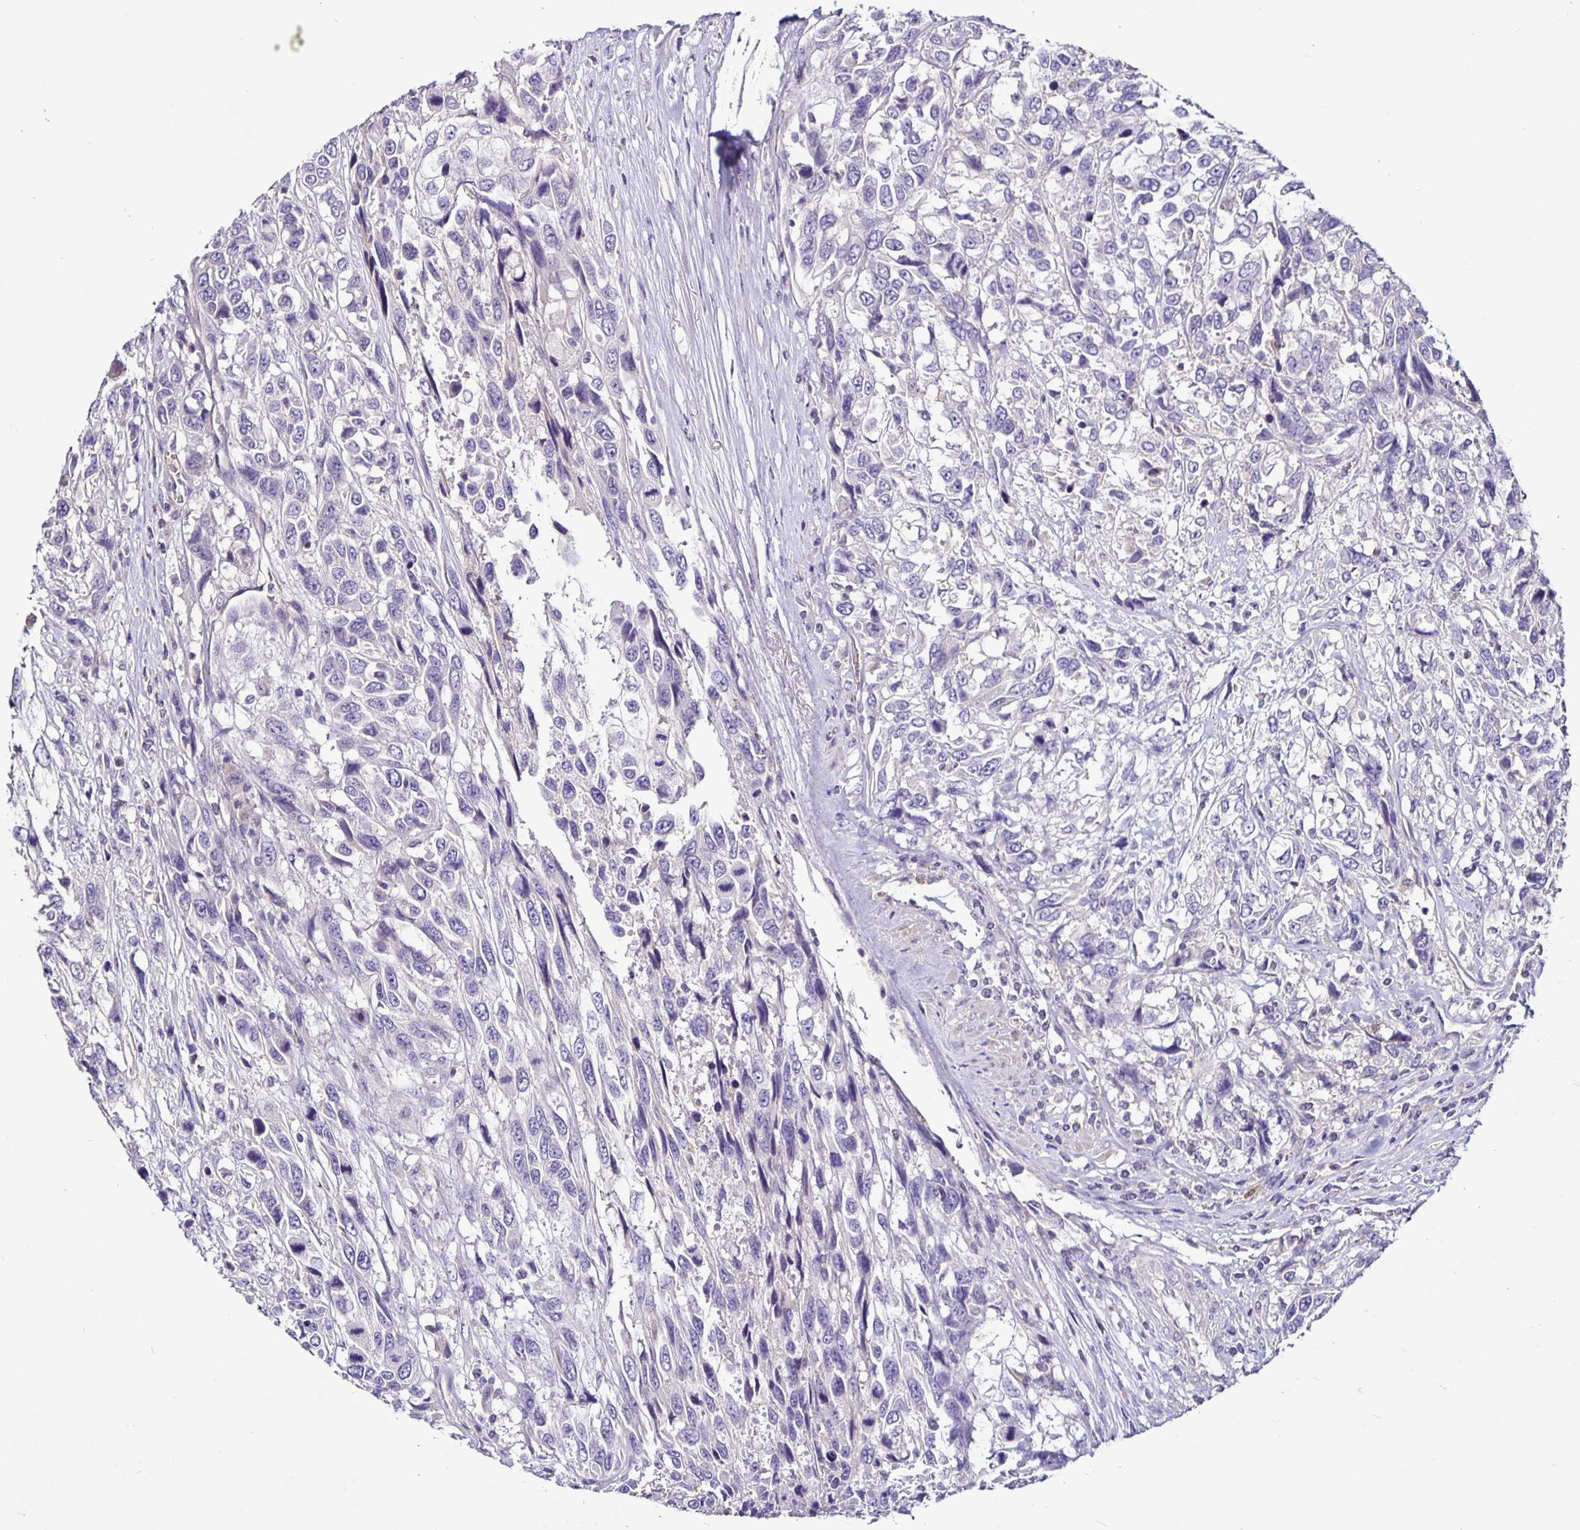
{"staining": {"intensity": "negative", "quantity": "none", "location": "none"}, "tissue": "urothelial cancer", "cell_type": "Tumor cells", "image_type": "cancer", "snomed": [{"axis": "morphology", "description": "Urothelial carcinoma, High grade"}, {"axis": "topography", "description": "Urinary bladder"}], "caption": "High power microscopy photomicrograph of an immunohistochemistry (IHC) photomicrograph of urothelial carcinoma (high-grade), revealing no significant expression in tumor cells.", "gene": "FCER1A", "patient": {"sex": "female", "age": 70}}